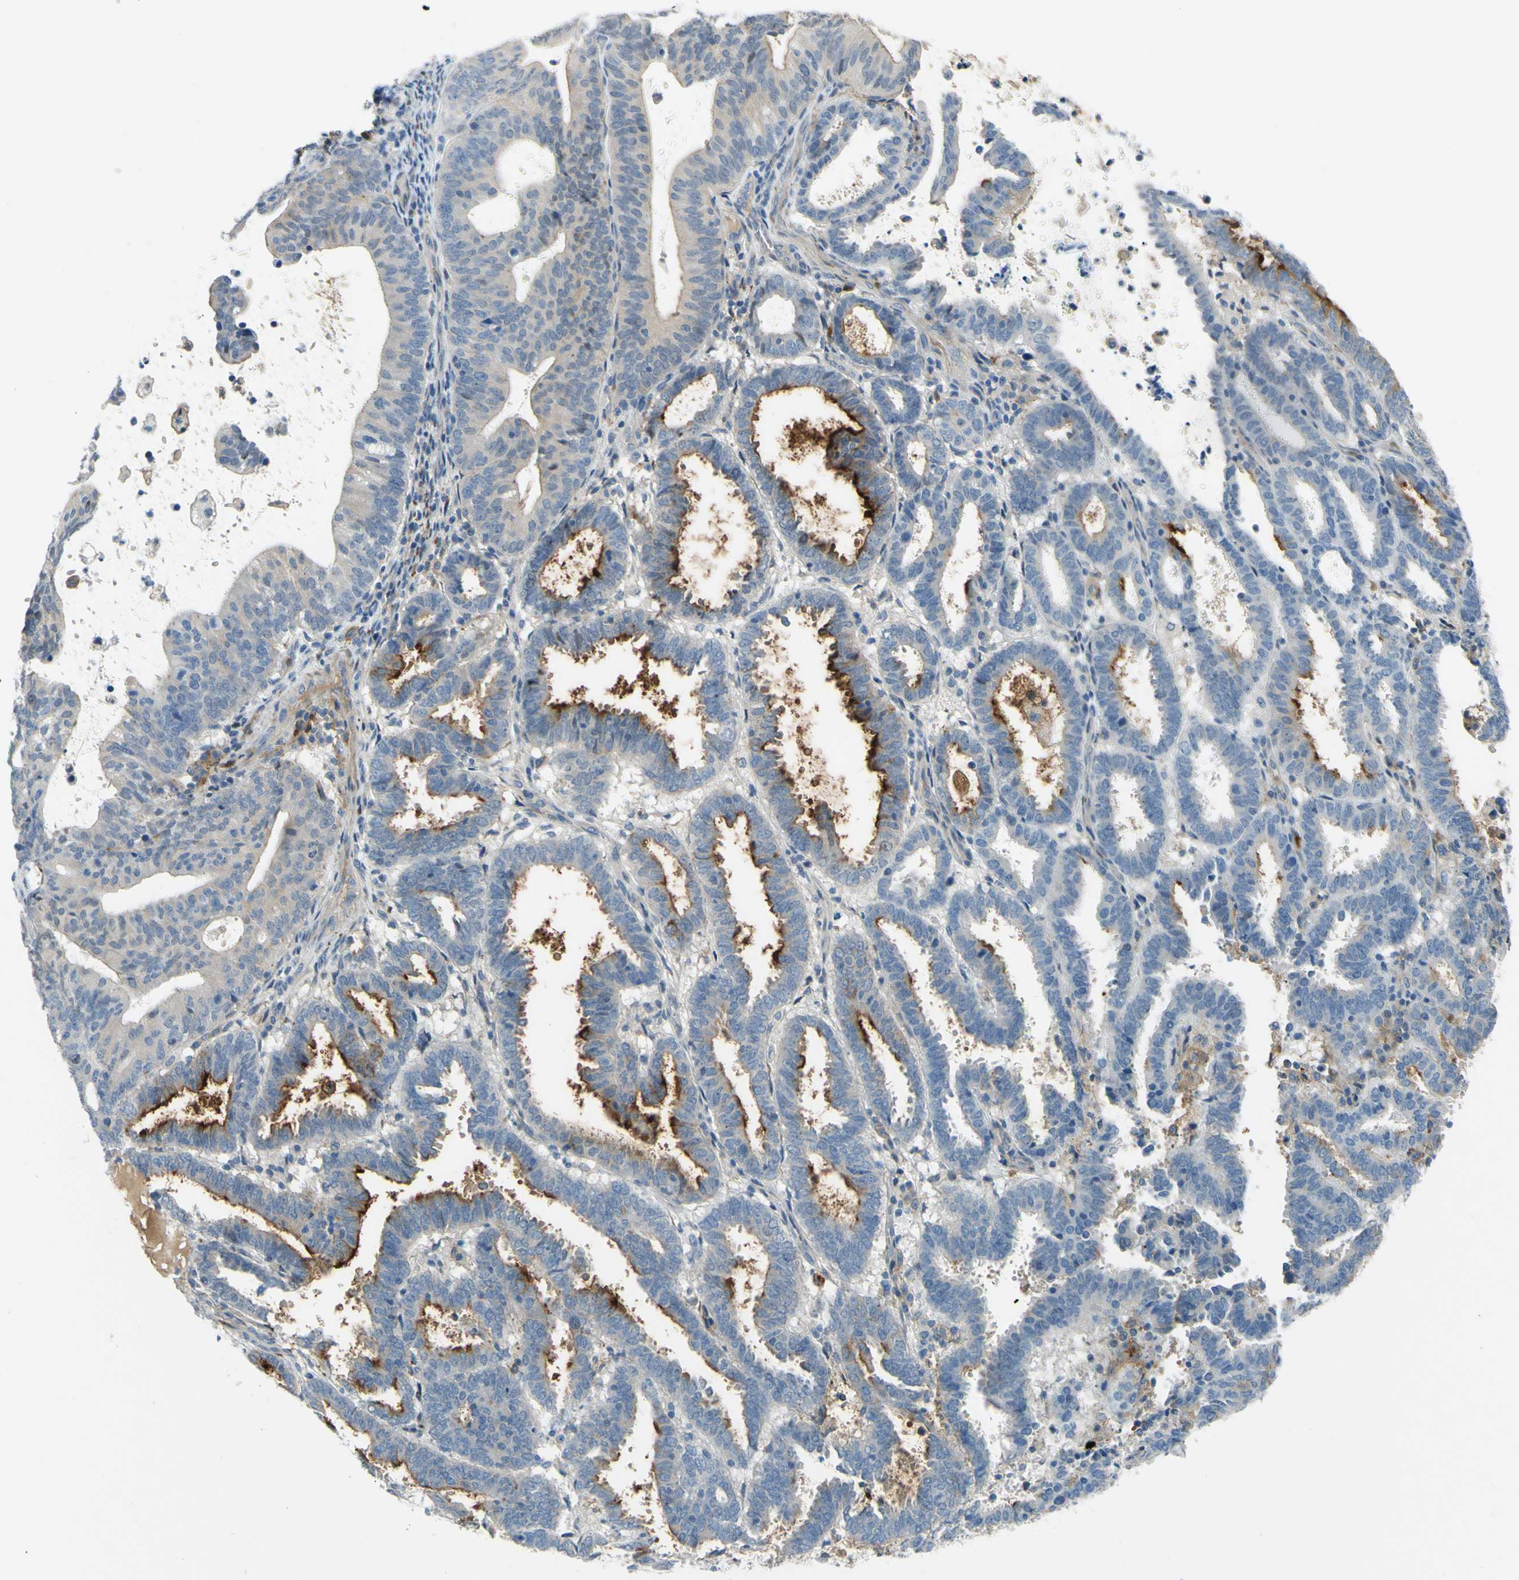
{"staining": {"intensity": "weak", "quantity": "<25%", "location": "cytoplasmic/membranous"}, "tissue": "endometrial cancer", "cell_type": "Tumor cells", "image_type": "cancer", "snomed": [{"axis": "morphology", "description": "Adenocarcinoma, NOS"}, {"axis": "topography", "description": "Uterus"}], "caption": "Immunohistochemistry (IHC) of human adenocarcinoma (endometrial) displays no expression in tumor cells.", "gene": "ARHGAP1", "patient": {"sex": "female", "age": 83}}